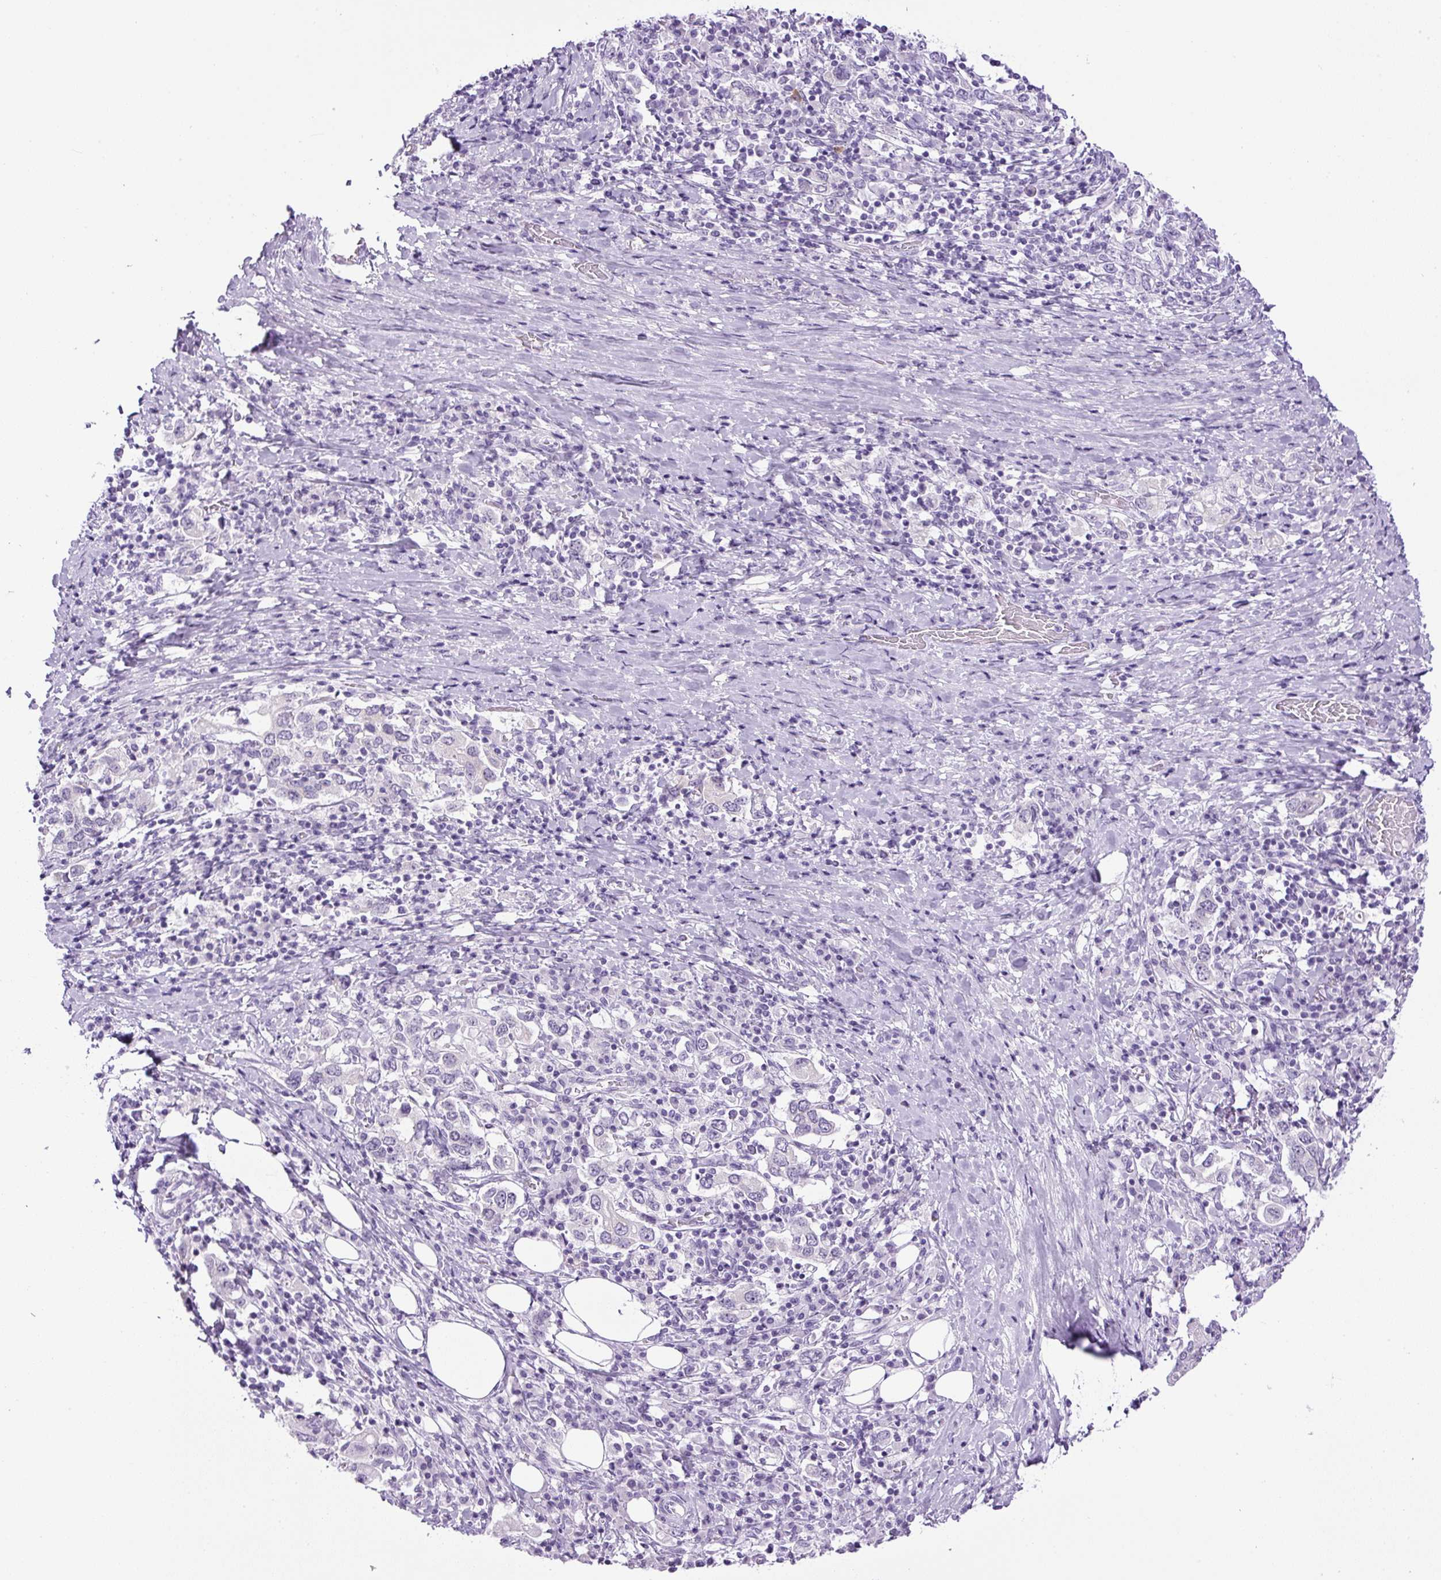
{"staining": {"intensity": "negative", "quantity": "none", "location": "none"}, "tissue": "stomach cancer", "cell_type": "Tumor cells", "image_type": "cancer", "snomed": [{"axis": "morphology", "description": "Adenocarcinoma, NOS"}, {"axis": "topography", "description": "Stomach, upper"}, {"axis": "topography", "description": "Stomach"}], "caption": "Immunohistochemistry (IHC) histopathology image of neoplastic tissue: human adenocarcinoma (stomach) stained with DAB (3,3'-diaminobenzidine) shows no significant protein expression in tumor cells.", "gene": "RHBDD2", "patient": {"sex": "male", "age": 62}}